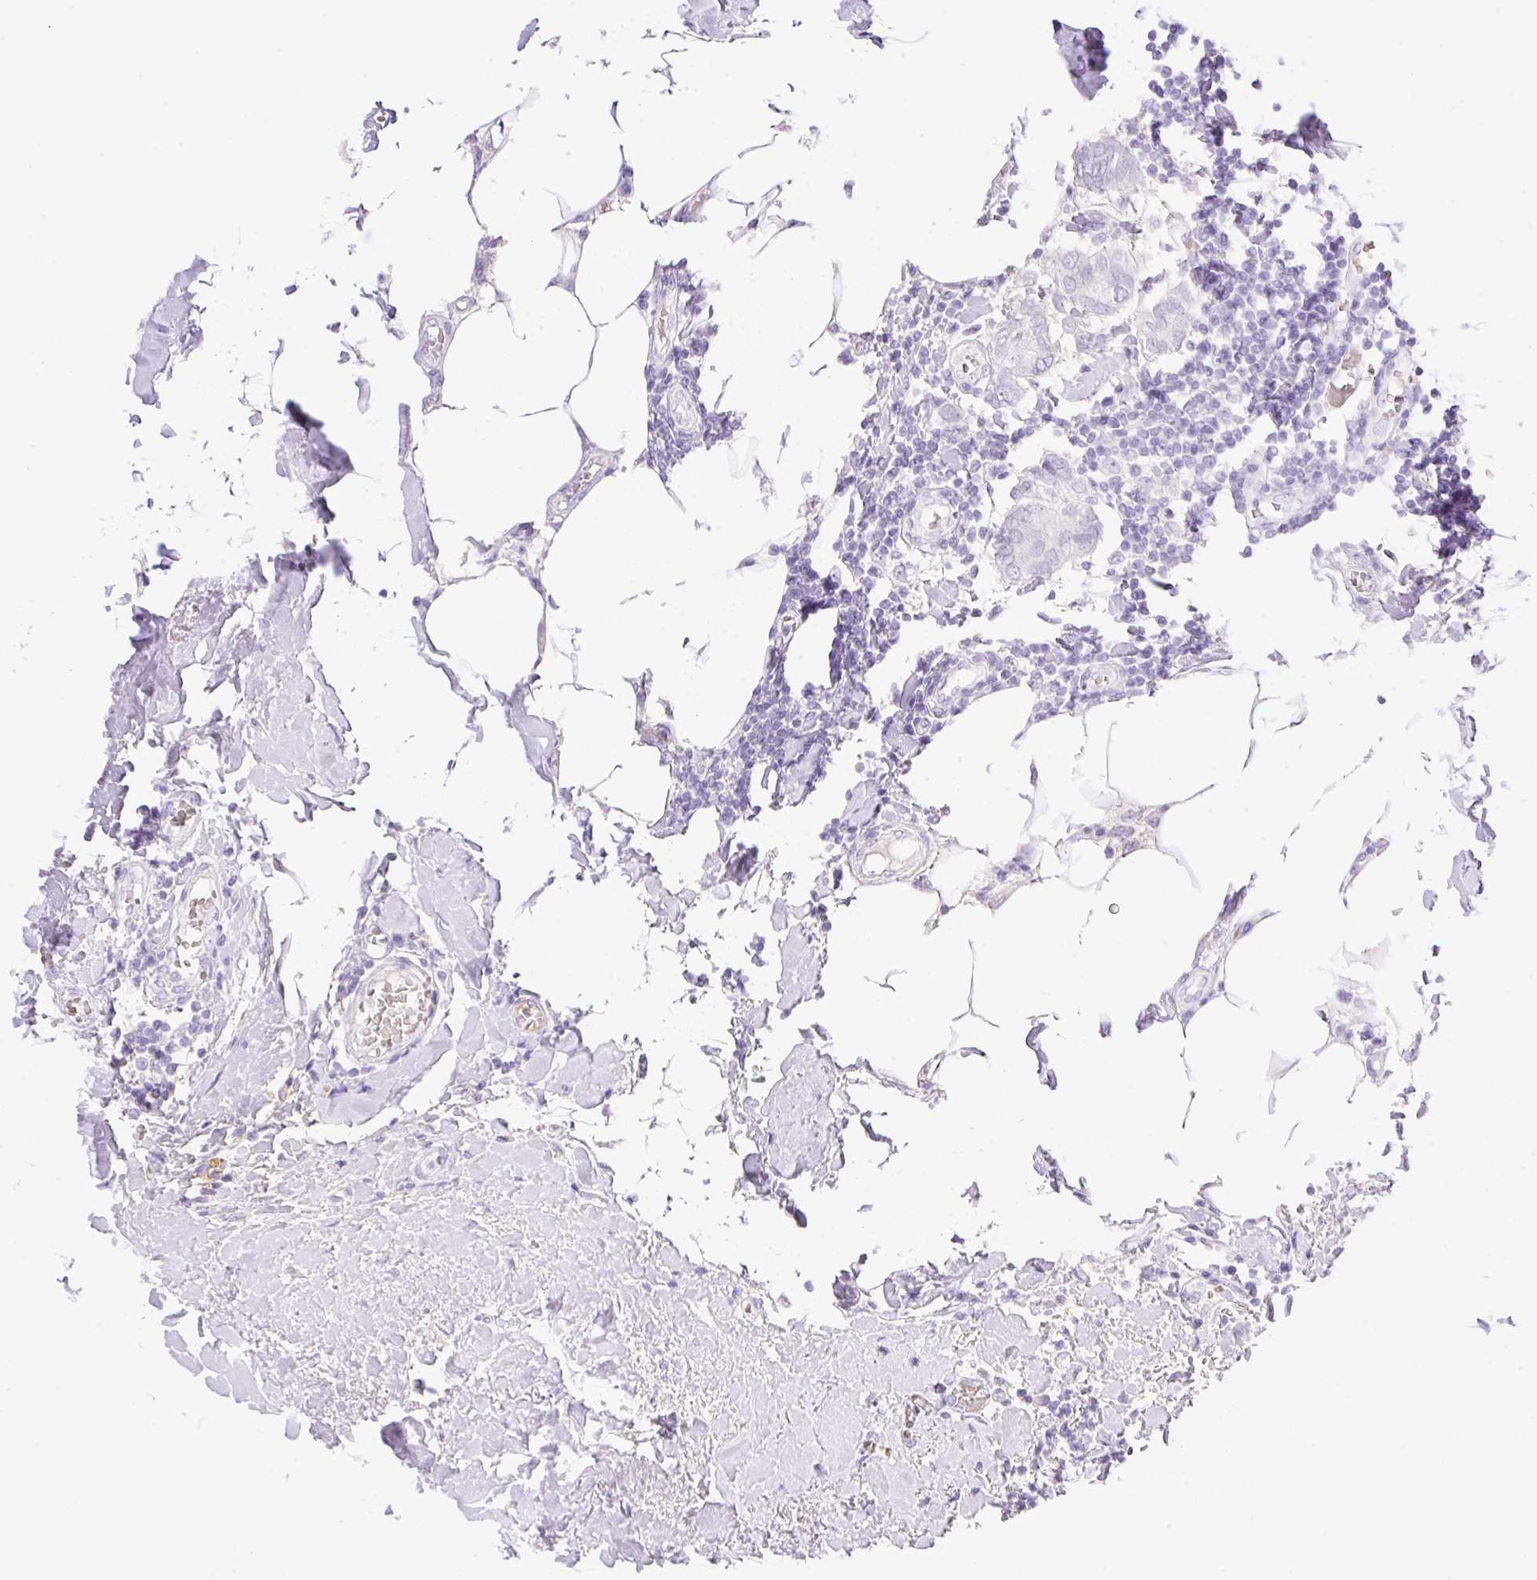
{"staining": {"intensity": "negative", "quantity": "none", "location": "none"}, "tissue": "breast cancer", "cell_type": "Tumor cells", "image_type": "cancer", "snomed": [{"axis": "morphology", "description": "Duct carcinoma"}, {"axis": "topography", "description": "Breast"}], "caption": "This is a histopathology image of IHC staining of breast cancer, which shows no staining in tumor cells. The staining was performed using DAB (3,3'-diaminobenzidine) to visualize the protein expression in brown, while the nuclei were stained in blue with hematoxylin (Magnification: 20x).", "gene": "CDX1", "patient": {"sex": "female", "age": 73}}